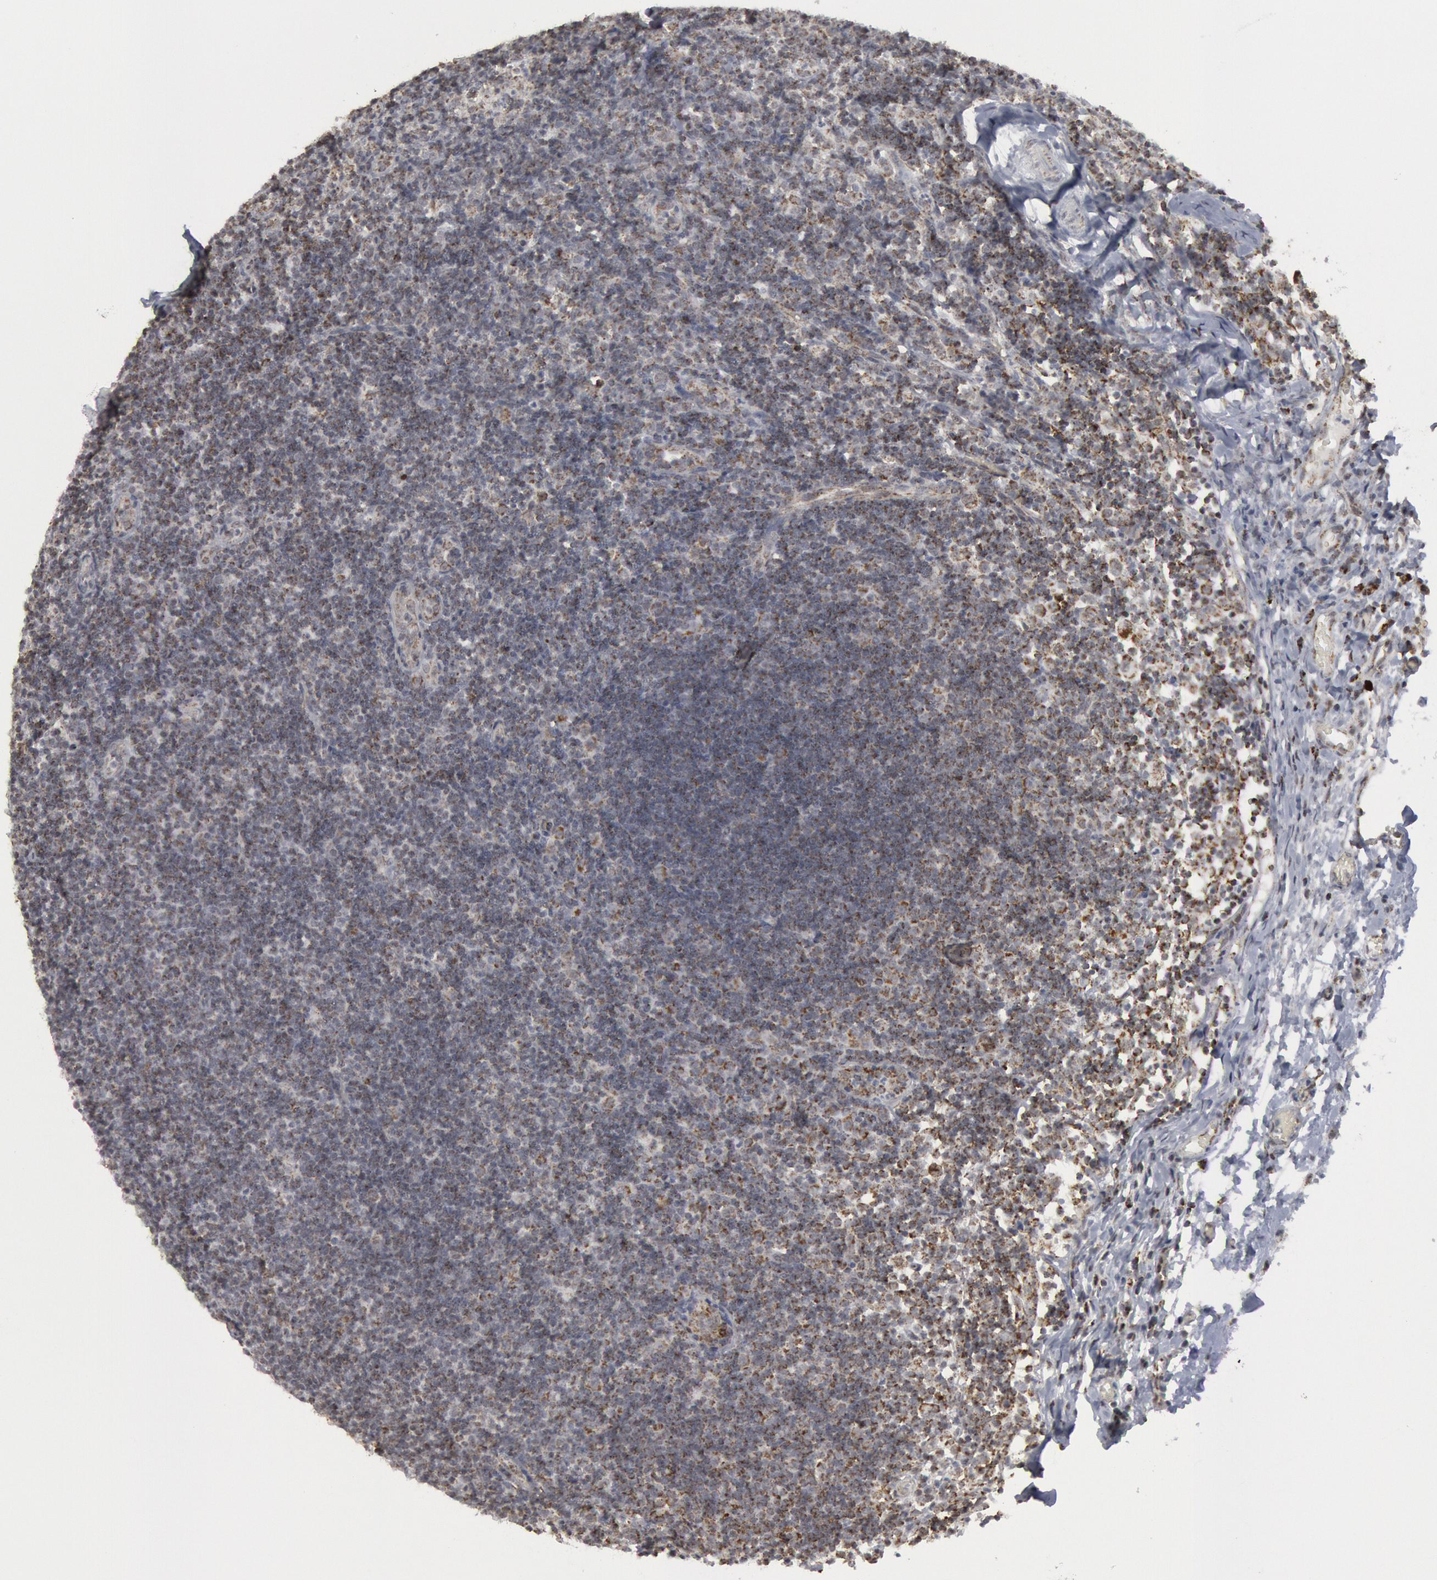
{"staining": {"intensity": "moderate", "quantity": ">75%", "location": "cytoplasmic/membranous"}, "tissue": "lymph node", "cell_type": "Germinal center cells", "image_type": "normal", "snomed": [{"axis": "morphology", "description": "Normal tissue, NOS"}, {"axis": "morphology", "description": "Inflammation, NOS"}, {"axis": "topography", "description": "Lymph node"}, {"axis": "topography", "description": "Salivary gland"}], "caption": "A brown stain labels moderate cytoplasmic/membranous staining of a protein in germinal center cells of unremarkable human lymph node. The staining is performed using DAB (3,3'-diaminobenzidine) brown chromogen to label protein expression. The nuclei are counter-stained blue using hematoxylin.", "gene": "CASP9", "patient": {"sex": "male", "age": 3}}